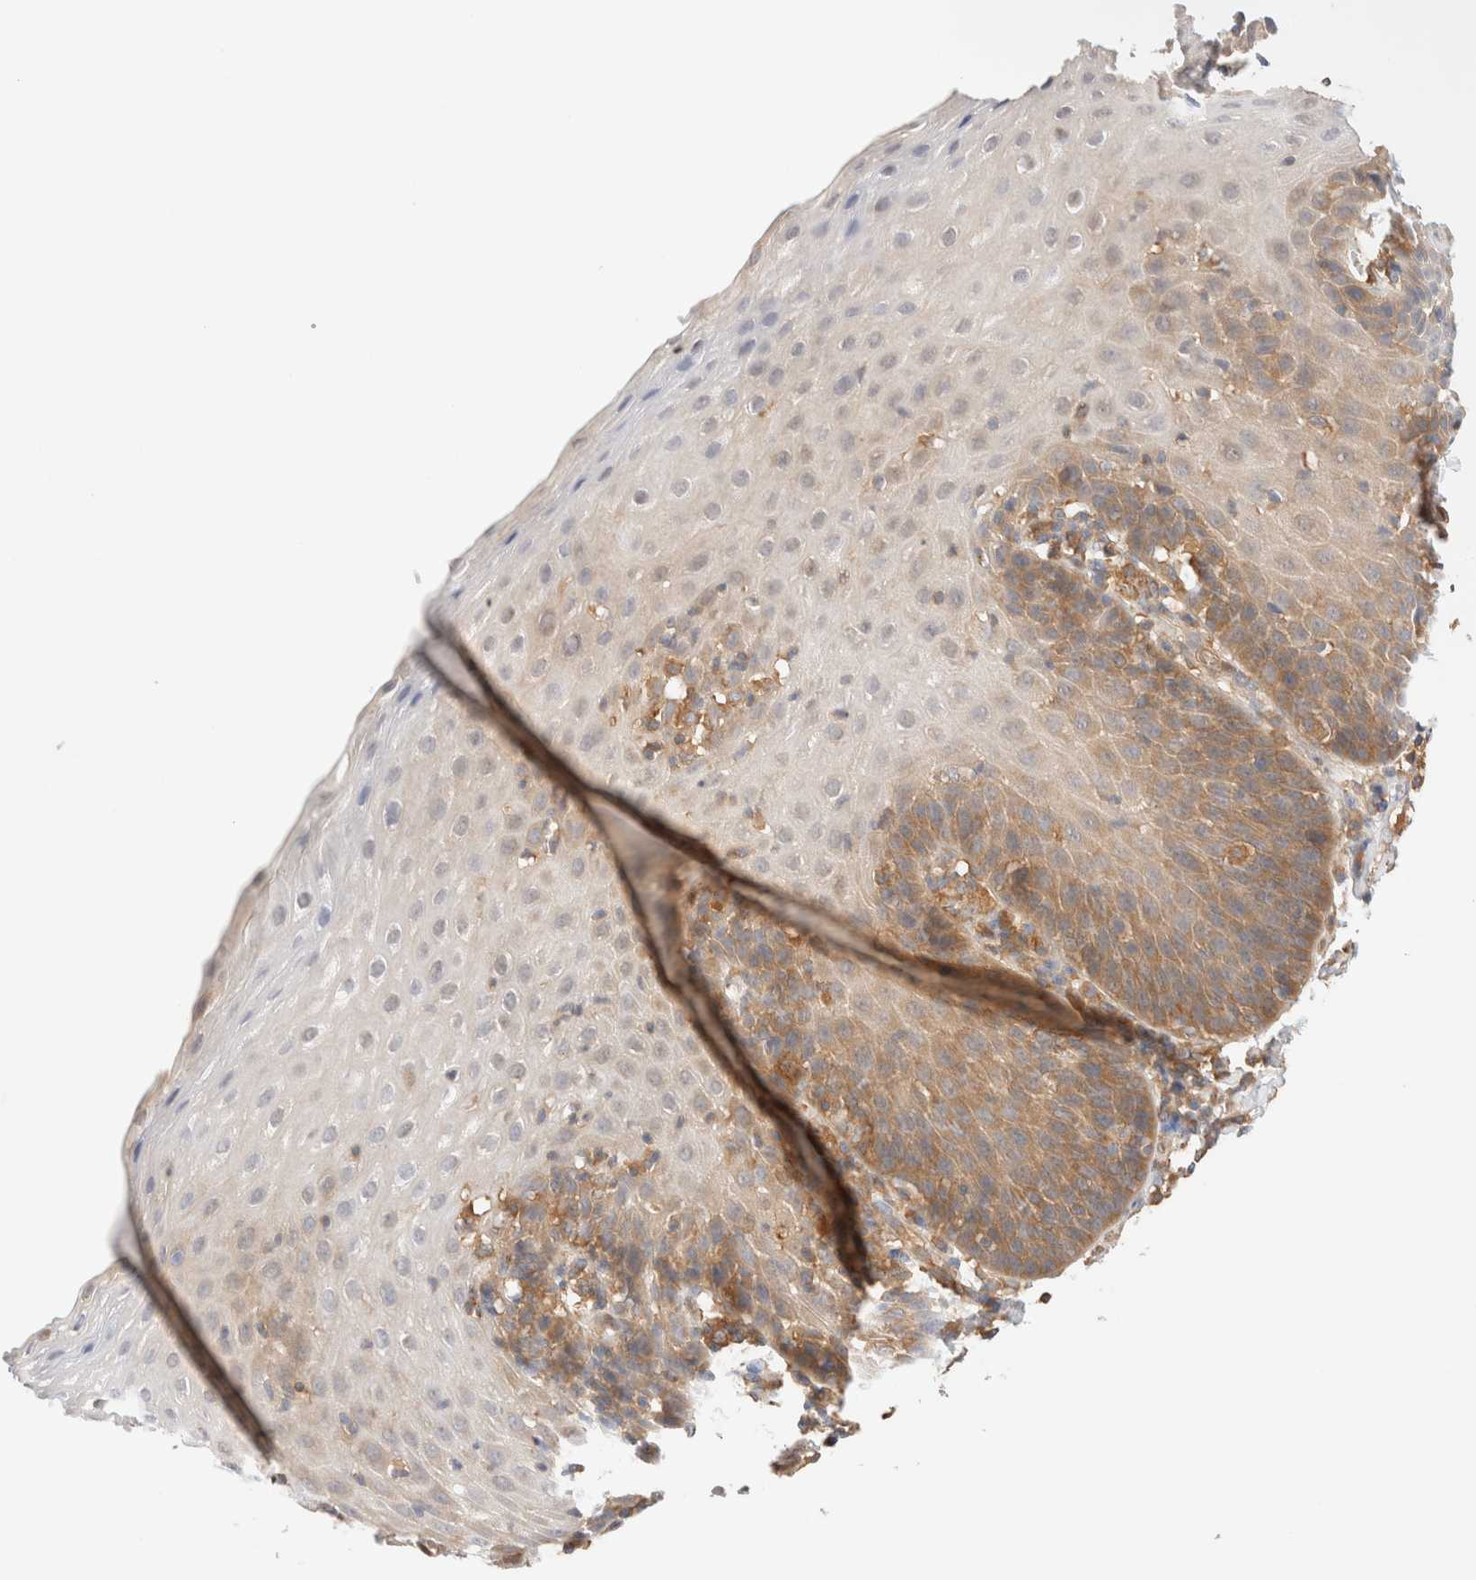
{"staining": {"intensity": "moderate", "quantity": "25%-75%", "location": "cytoplasmic/membranous"}, "tissue": "esophagus", "cell_type": "Squamous epithelial cells", "image_type": "normal", "snomed": [{"axis": "morphology", "description": "Normal tissue, NOS"}, {"axis": "topography", "description": "Esophagus"}], "caption": "IHC of benign esophagus reveals medium levels of moderate cytoplasmic/membranous staining in about 25%-75% of squamous epithelial cells.", "gene": "RABEP1", "patient": {"sex": "female", "age": 61}}